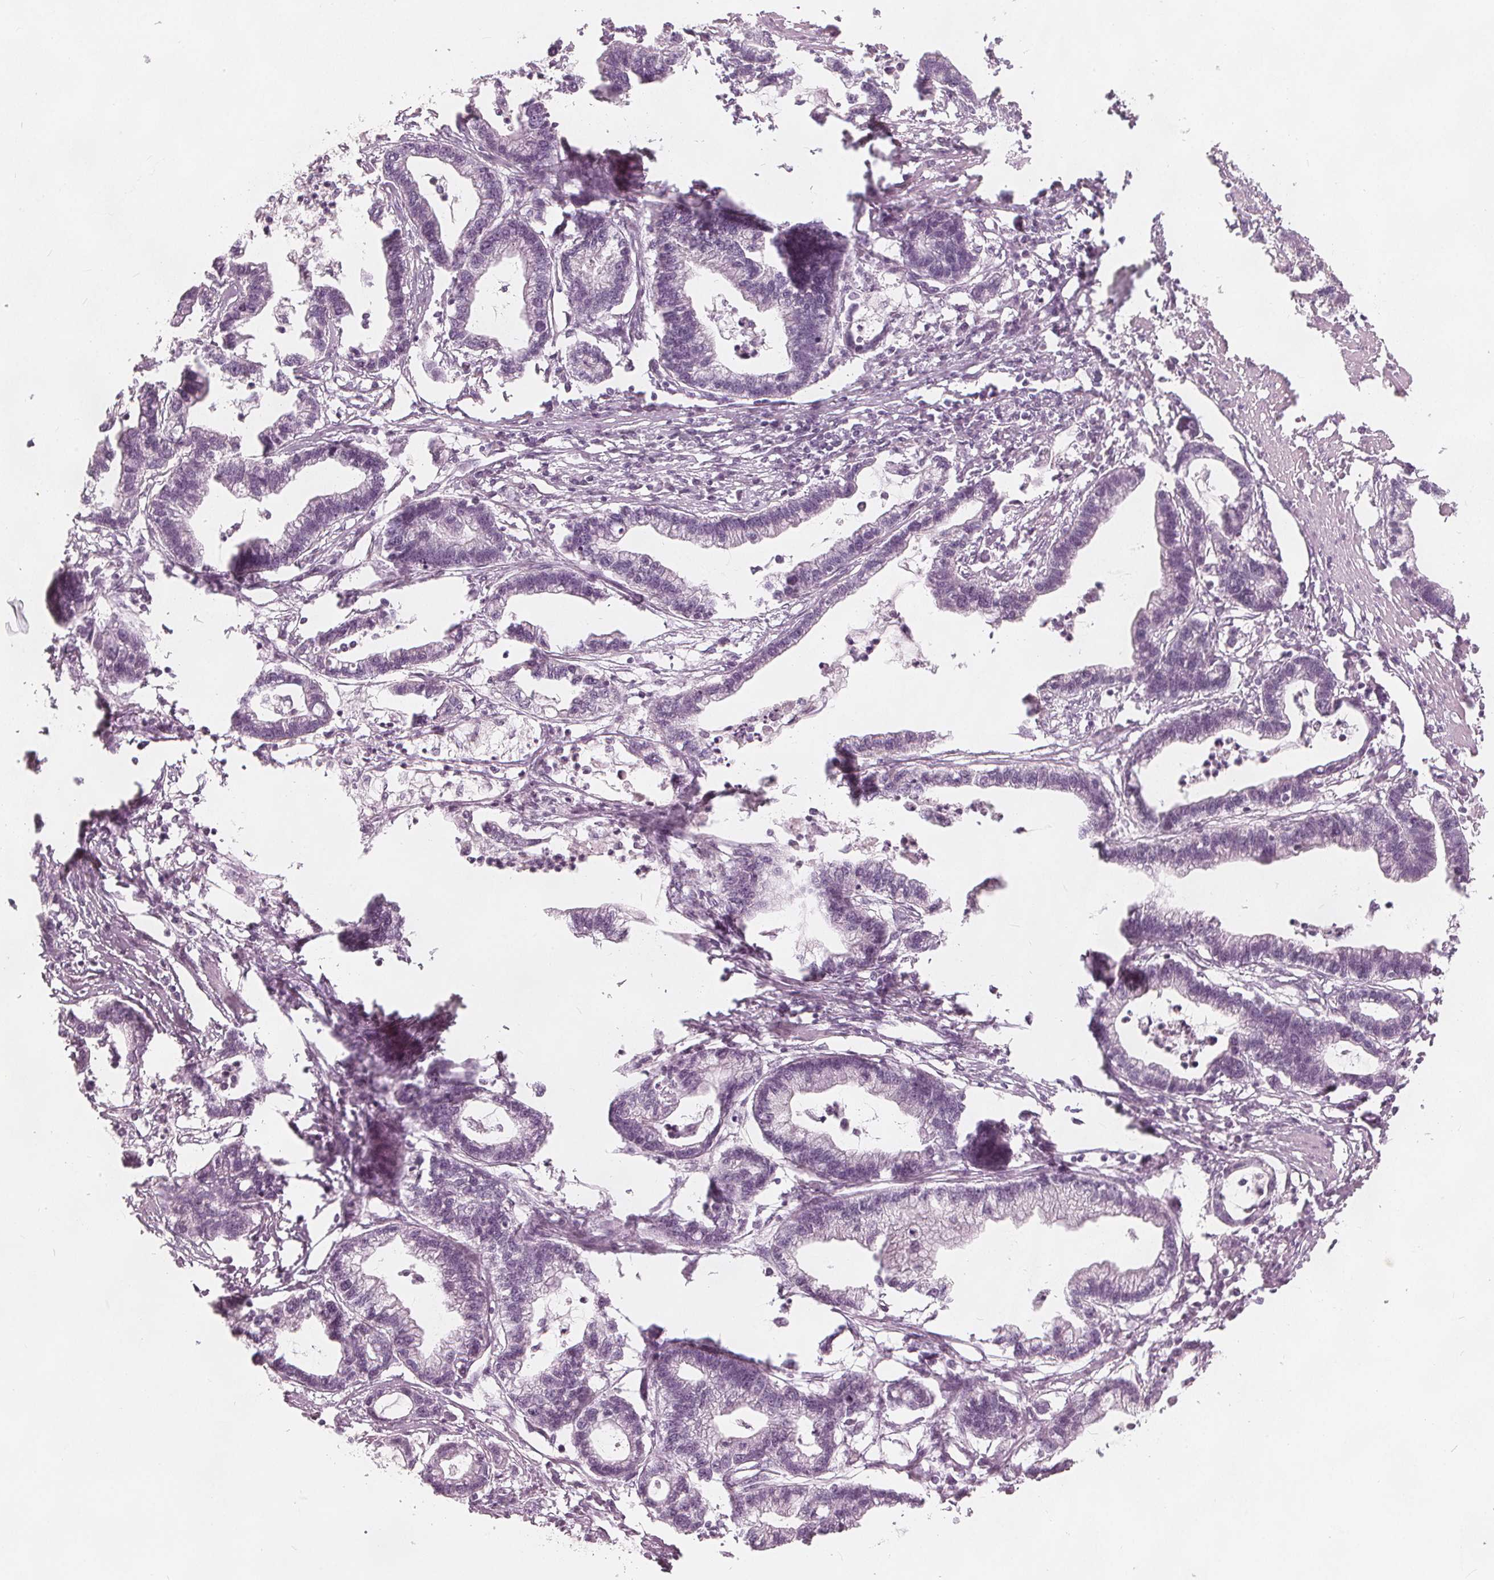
{"staining": {"intensity": "negative", "quantity": "none", "location": "none"}, "tissue": "stomach cancer", "cell_type": "Tumor cells", "image_type": "cancer", "snomed": [{"axis": "morphology", "description": "Adenocarcinoma, NOS"}, {"axis": "topography", "description": "Stomach"}], "caption": "Tumor cells show no significant positivity in stomach cancer.", "gene": "BRSK1", "patient": {"sex": "male", "age": 83}}